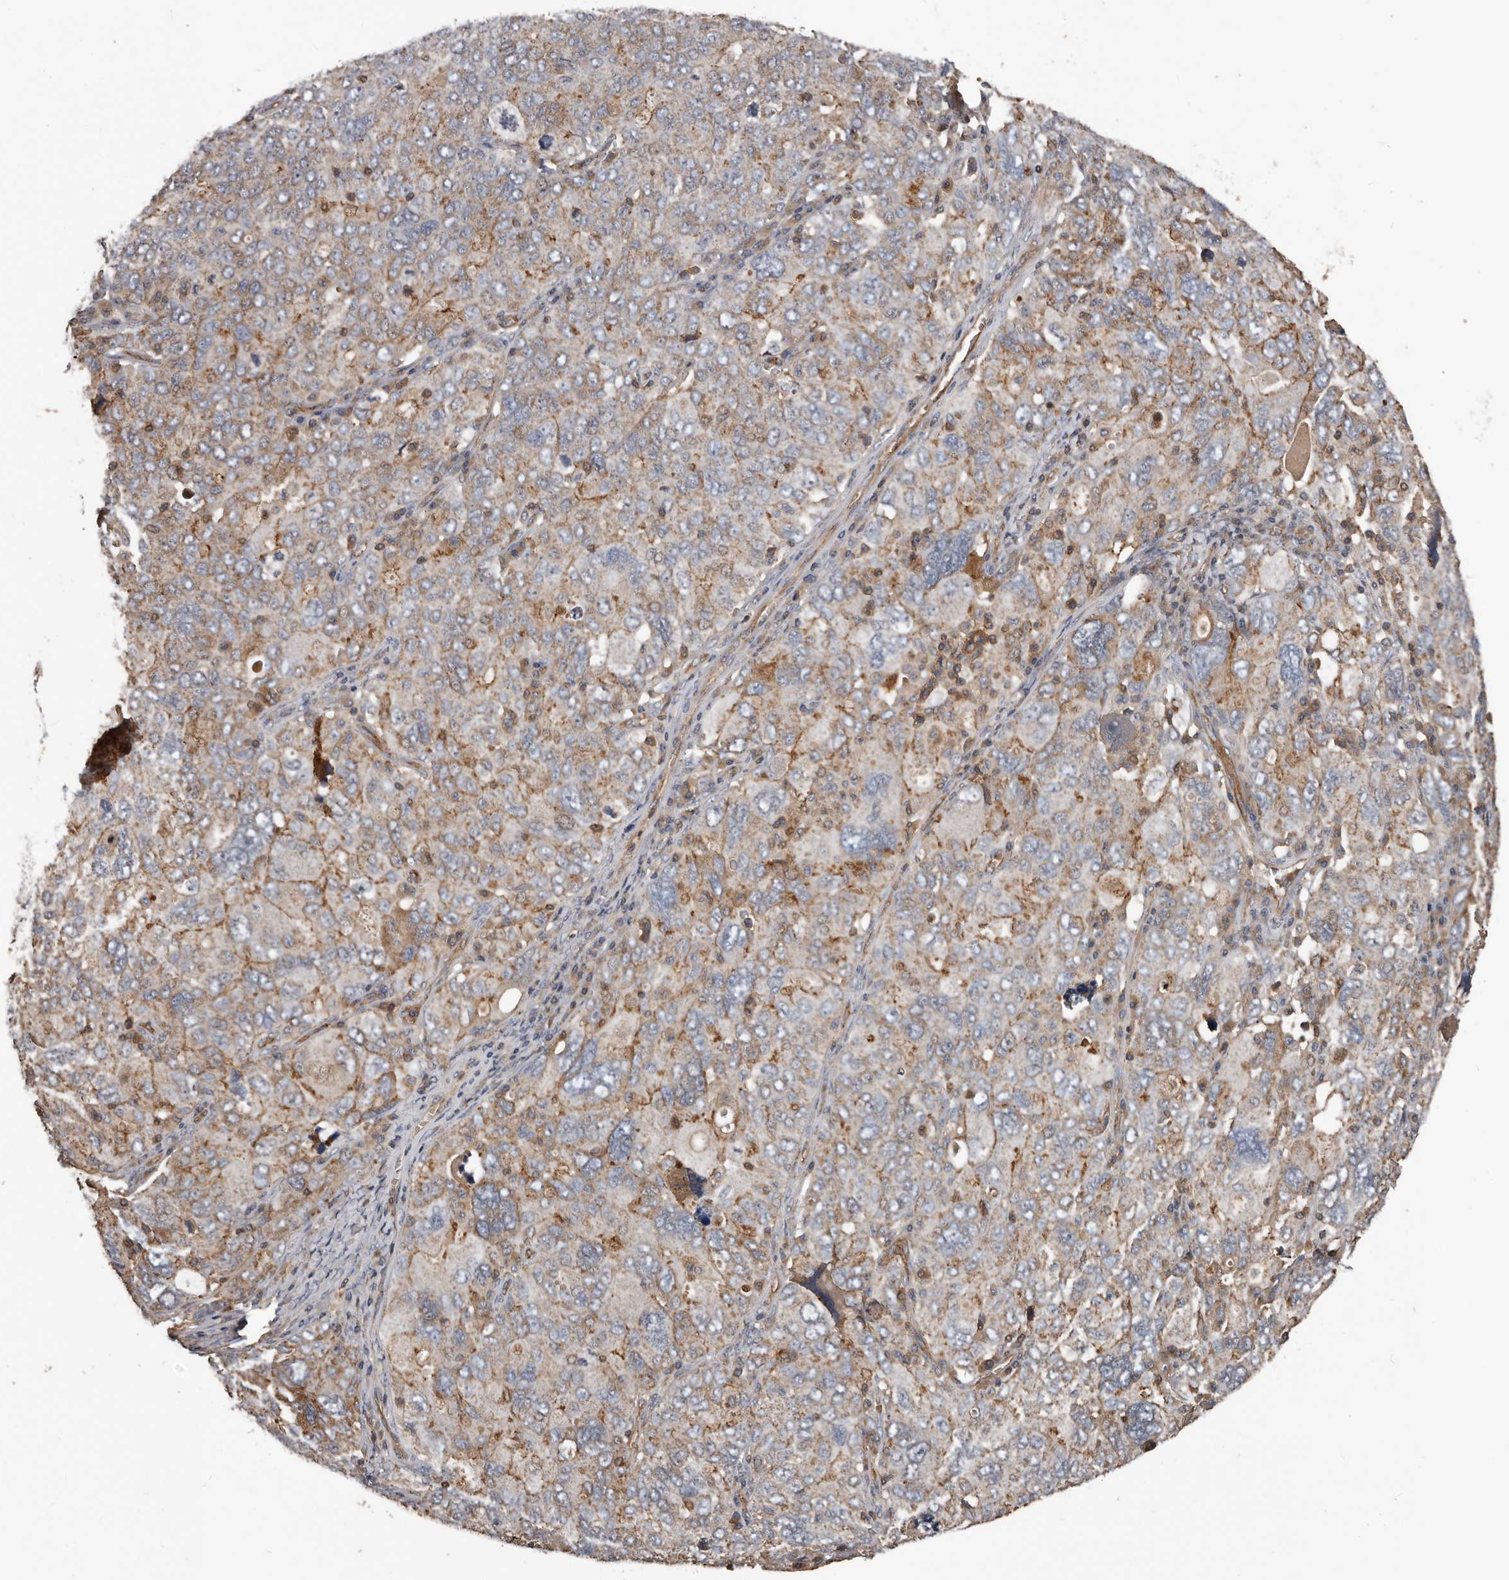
{"staining": {"intensity": "moderate", "quantity": "25%-75%", "location": "cytoplasmic/membranous"}, "tissue": "ovarian cancer", "cell_type": "Tumor cells", "image_type": "cancer", "snomed": [{"axis": "morphology", "description": "Carcinoma, endometroid"}, {"axis": "topography", "description": "Ovary"}], "caption": "Brown immunohistochemical staining in human ovarian endometroid carcinoma reveals moderate cytoplasmic/membranous positivity in about 25%-75% of tumor cells.", "gene": "PNRC2", "patient": {"sex": "female", "age": 62}}